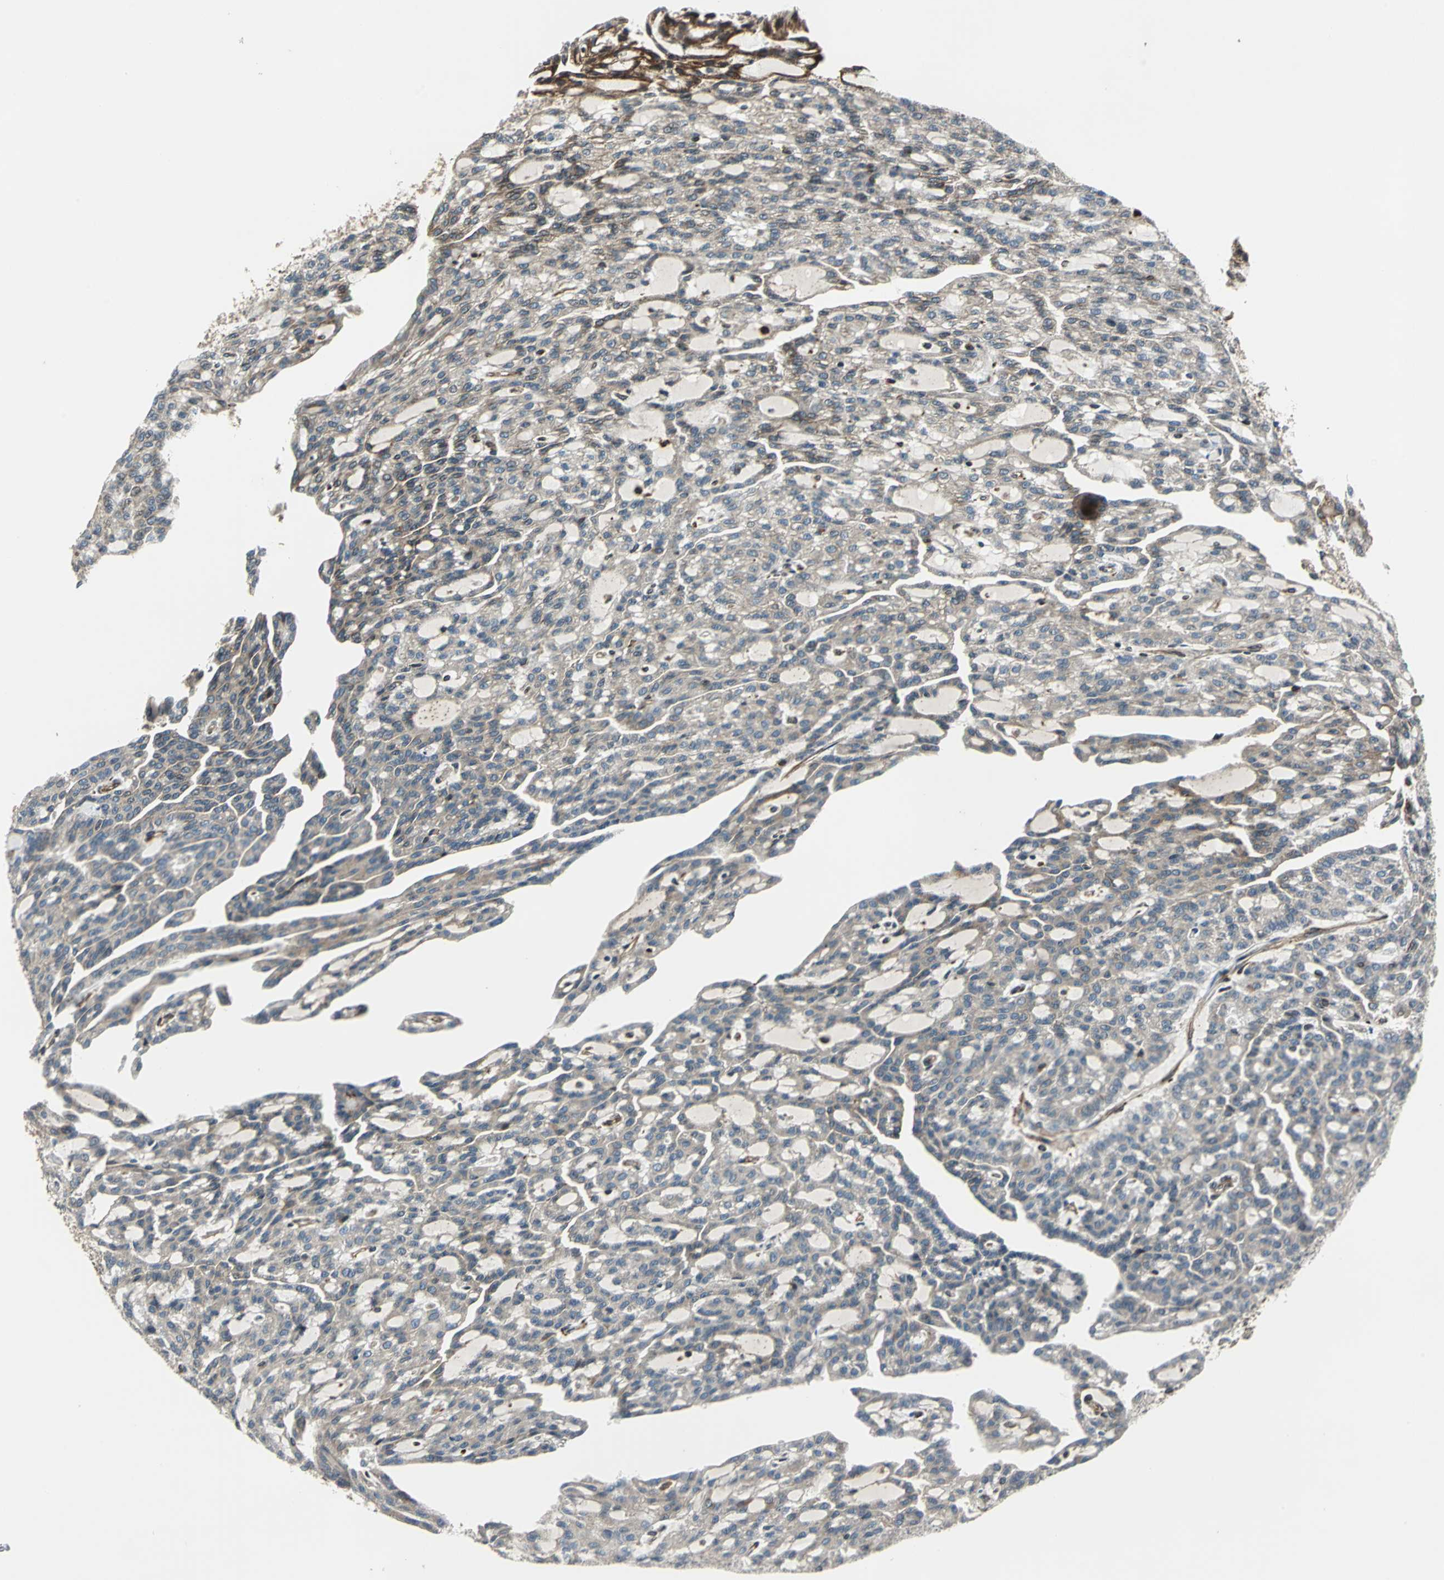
{"staining": {"intensity": "moderate", "quantity": "25%-75%", "location": "cytoplasmic/membranous"}, "tissue": "renal cancer", "cell_type": "Tumor cells", "image_type": "cancer", "snomed": [{"axis": "morphology", "description": "Adenocarcinoma, NOS"}, {"axis": "topography", "description": "Kidney"}], "caption": "This micrograph displays immunohistochemistry staining of renal cancer (adenocarcinoma), with medium moderate cytoplasmic/membranous expression in approximately 25%-75% of tumor cells.", "gene": "HTATIP2", "patient": {"sex": "male", "age": 63}}